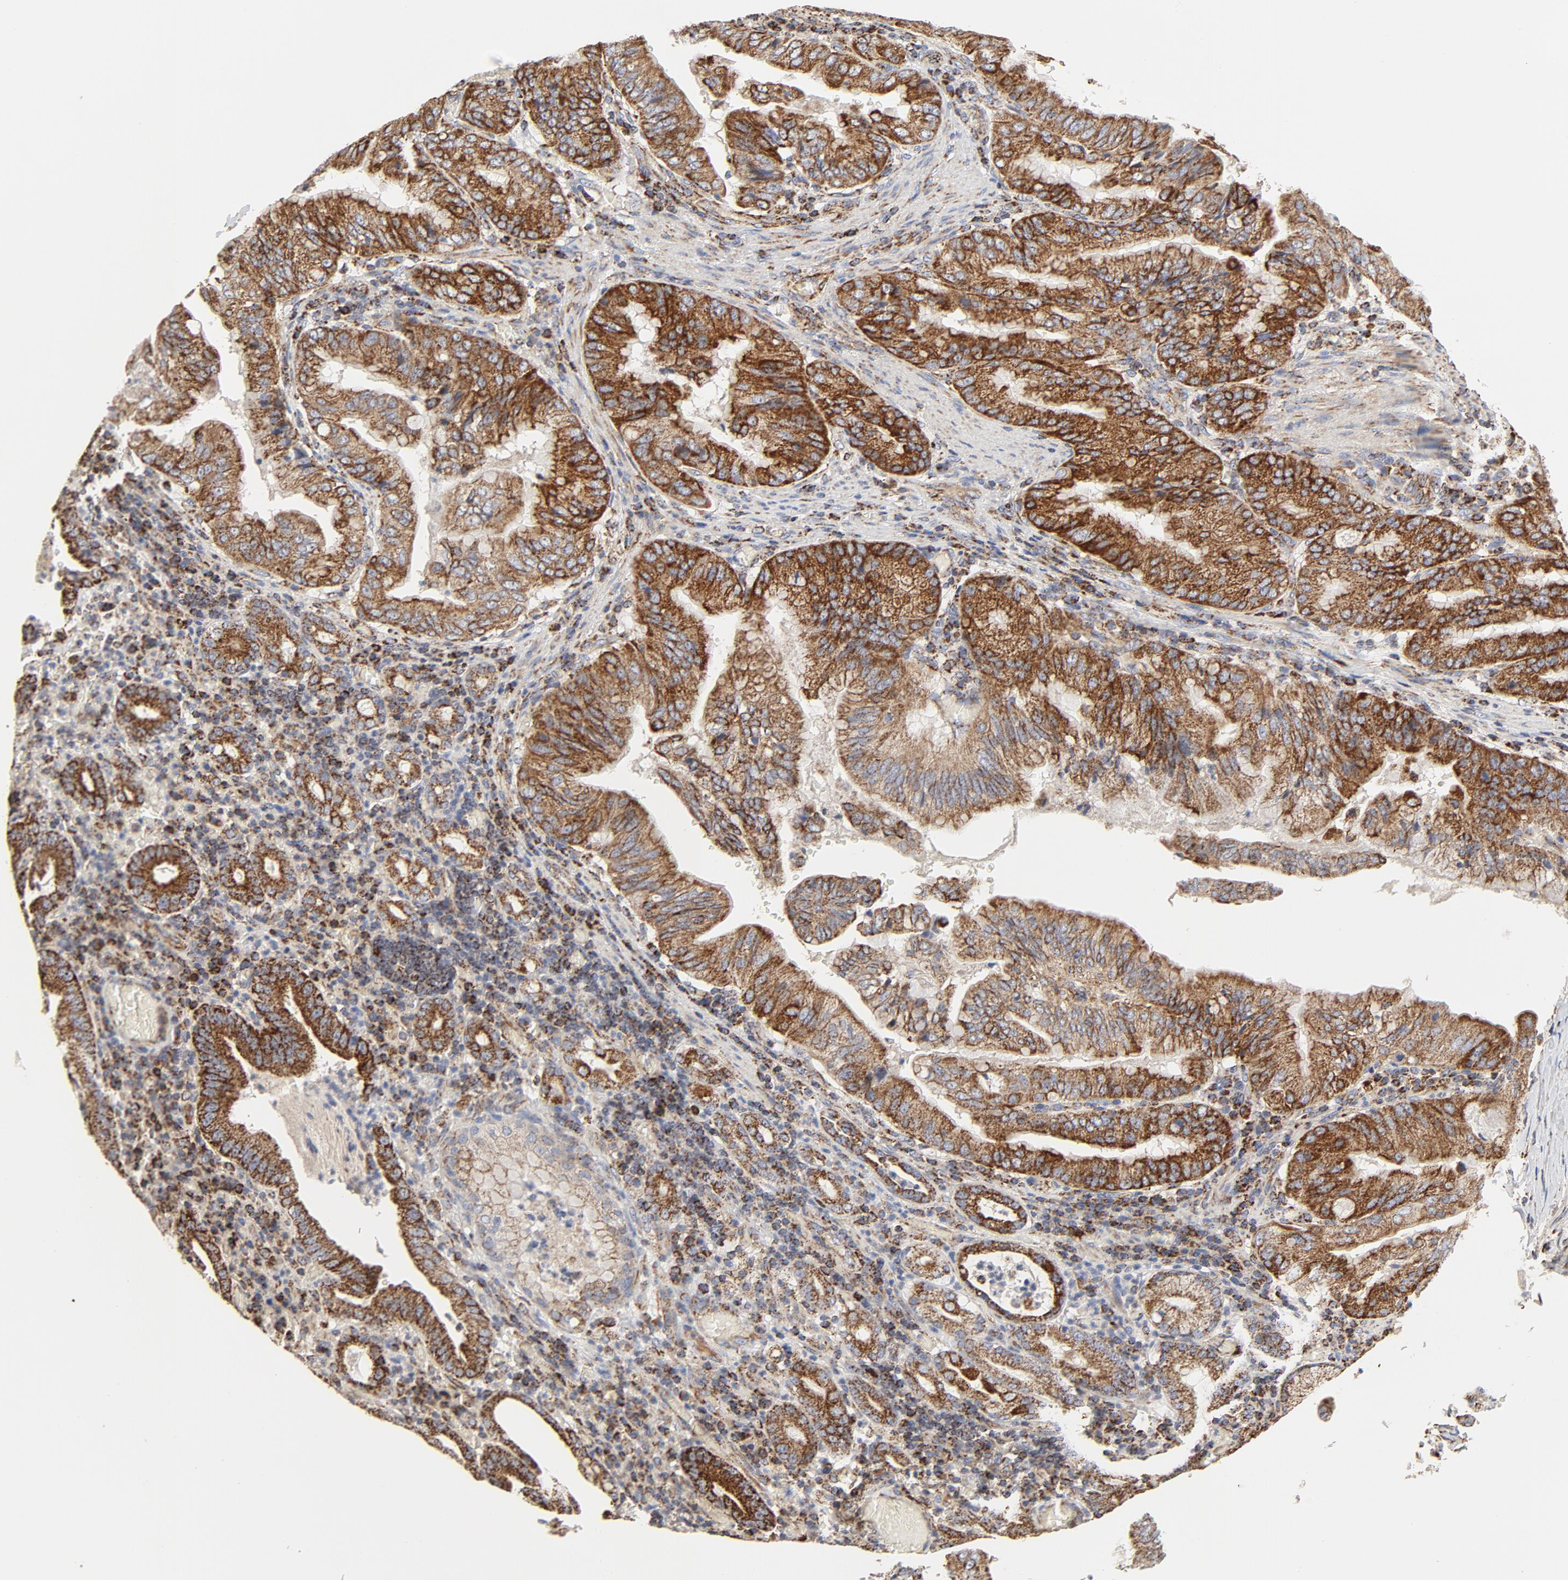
{"staining": {"intensity": "strong", "quantity": ">75%", "location": "cytoplasmic/membranous"}, "tissue": "stomach cancer", "cell_type": "Tumor cells", "image_type": "cancer", "snomed": [{"axis": "morphology", "description": "Adenocarcinoma, NOS"}, {"axis": "topography", "description": "Stomach, upper"}], "caption": "Immunohistochemistry staining of adenocarcinoma (stomach), which displays high levels of strong cytoplasmic/membranous staining in approximately >75% of tumor cells indicating strong cytoplasmic/membranous protein expression. The staining was performed using DAB (brown) for protein detection and nuclei were counterstained in hematoxylin (blue).", "gene": "PCNX4", "patient": {"sex": "male", "age": 80}}